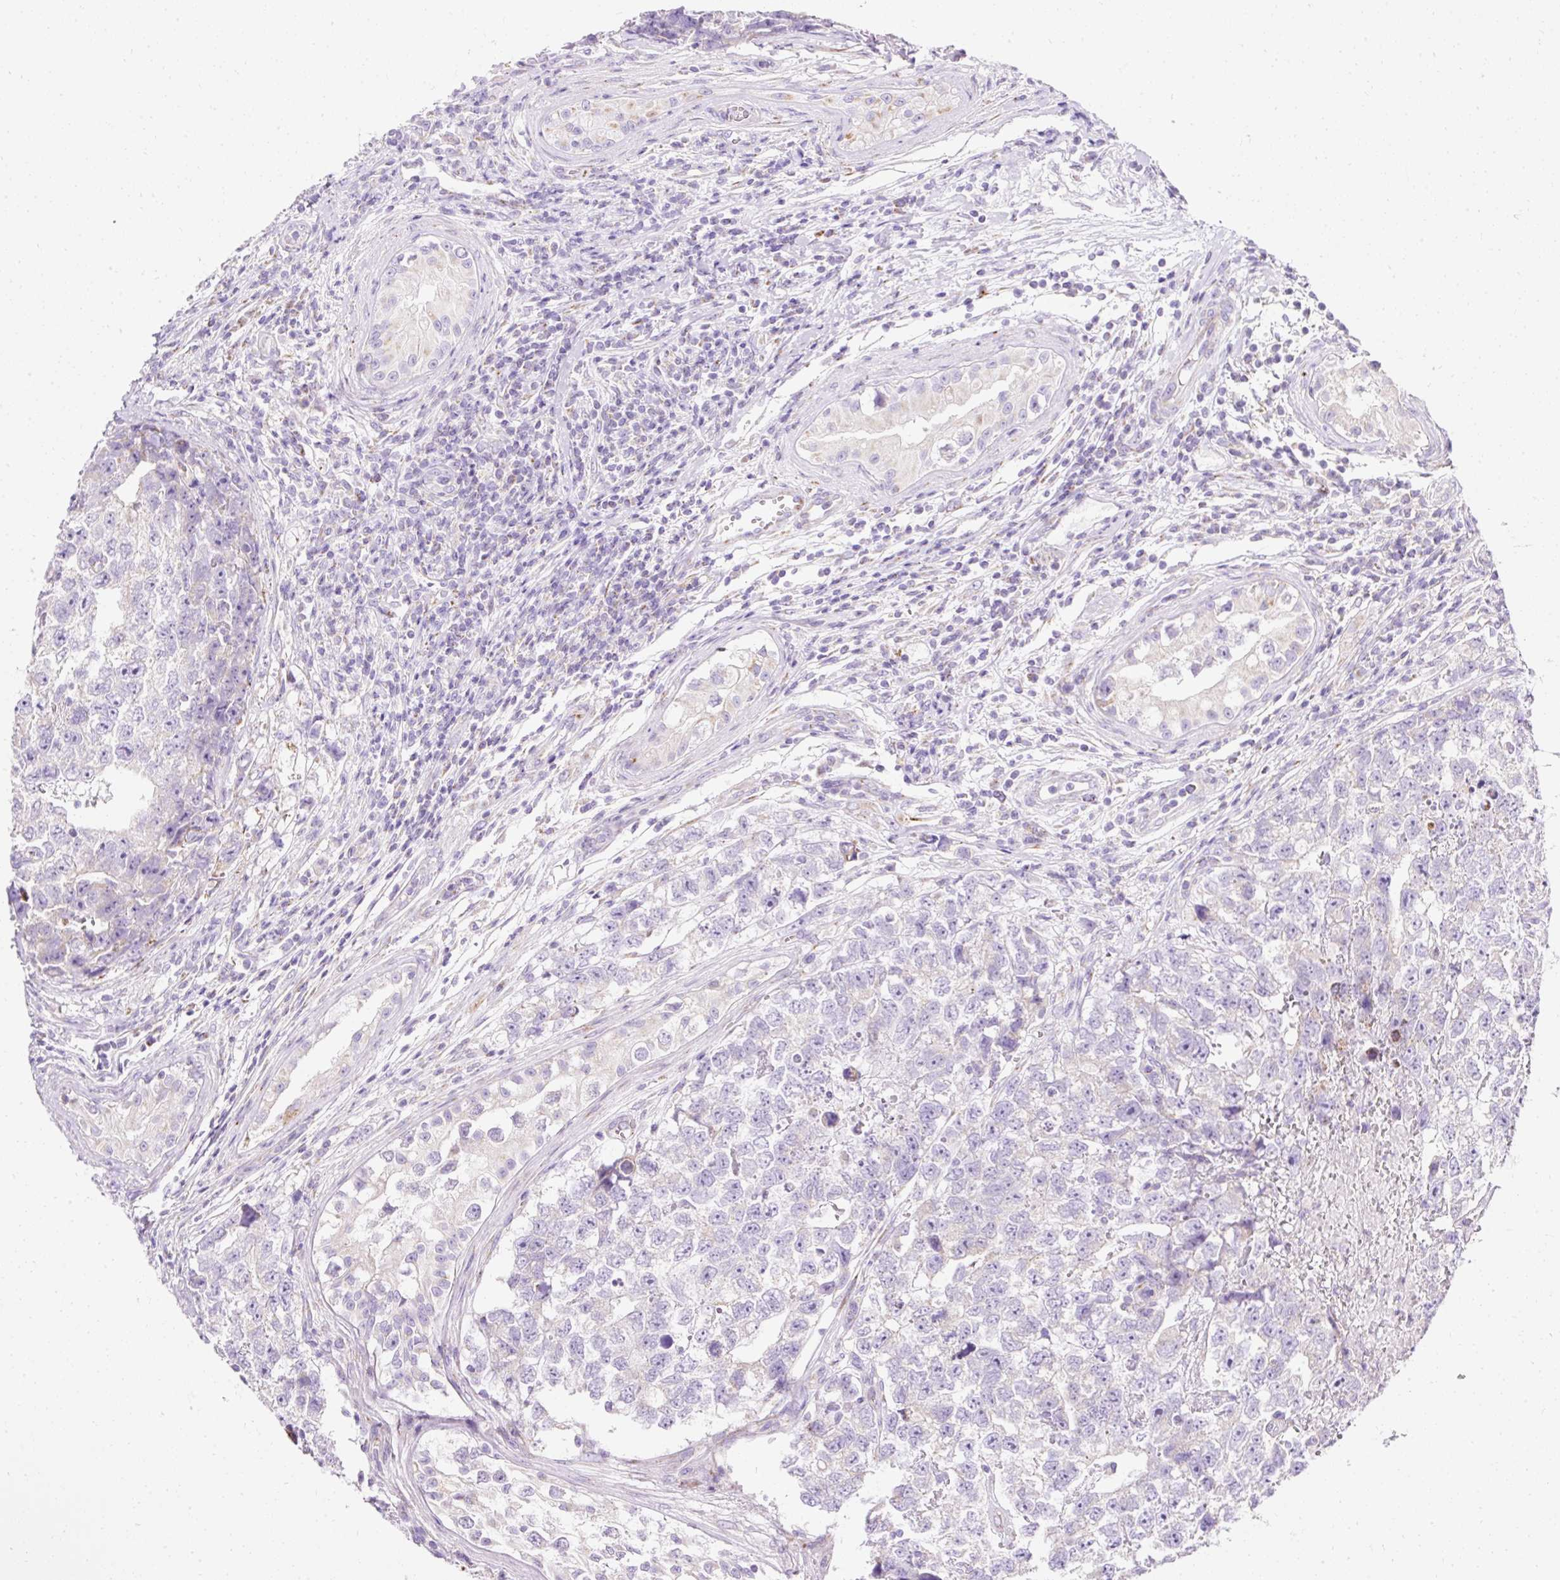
{"staining": {"intensity": "negative", "quantity": "none", "location": "none"}, "tissue": "testis cancer", "cell_type": "Tumor cells", "image_type": "cancer", "snomed": [{"axis": "morphology", "description": "Carcinoma, Embryonal, NOS"}, {"axis": "topography", "description": "Testis"}], "caption": "This image is of testis cancer stained with immunohistochemistry to label a protein in brown with the nuclei are counter-stained blue. There is no staining in tumor cells.", "gene": "PLPP2", "patient": {"sex": "male", "age": 22}}